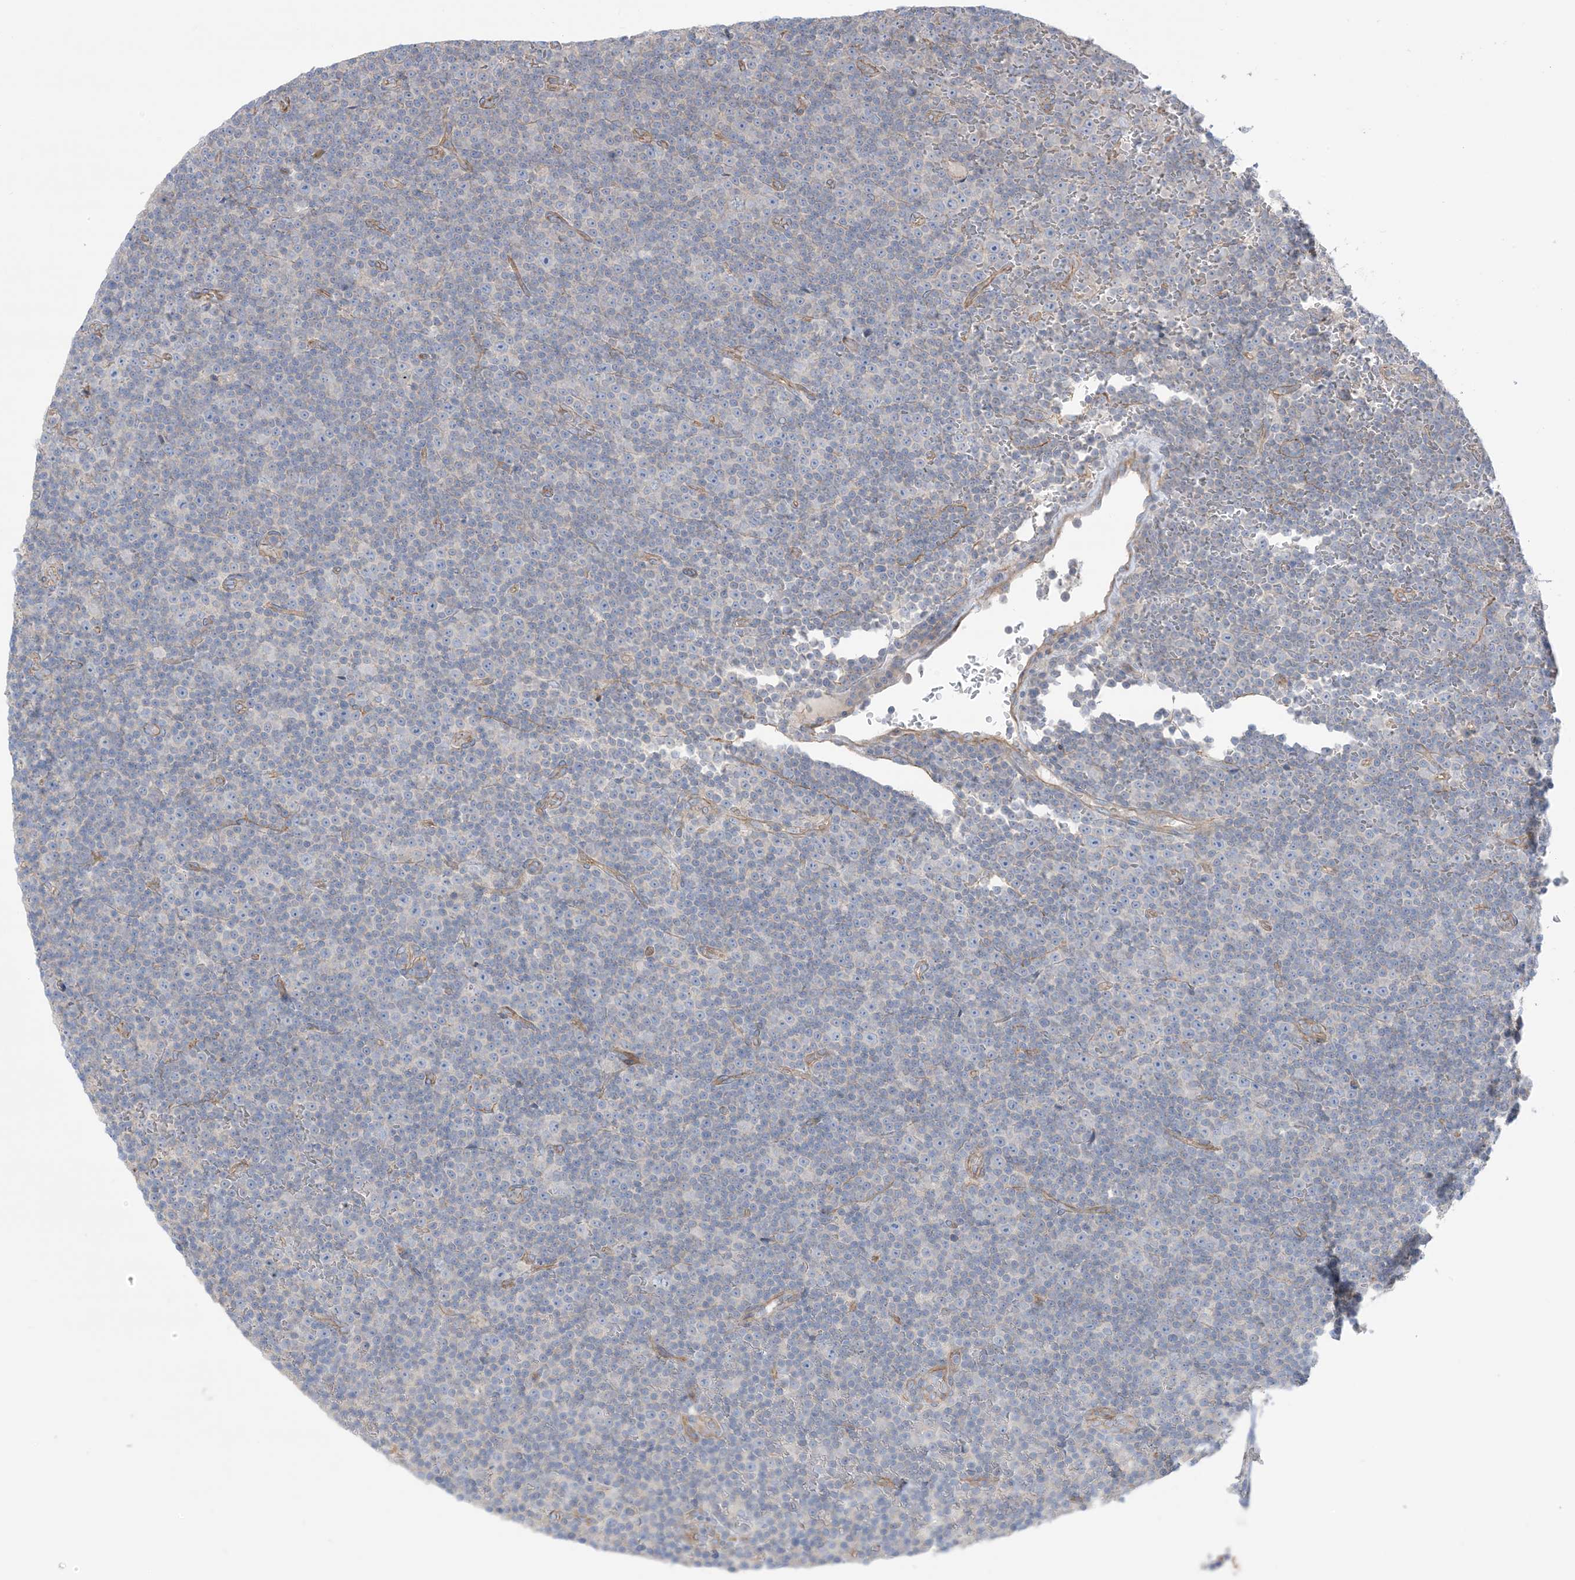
{"staining": {"intensity": "negative", "quantity": "none", "location": "none"}, "tissue": "lymphoma", "cell_type": "Tumor cells", "image_type": "cancer", "snomed": [{"axis": "morphology", "description": "Malignant lymphoma, non-Hodgkin's type, Low grade"}, {"axis": "topography", "description": "Lymph node"}], "caption": "An image of low-grade malignant lymphoma, non-Hodgkin's type stained for a protein demonstrates no brown staining in tumor cells. The staining was performed using DAB (3,3'-diaminobenzidine) to visualize the protein expression in brown, while the nuclei were stained in blue with hematoxylin (Magnification: 20x).", "gene": "CCNY", "patient": {"sex": "female", "age": 67}}